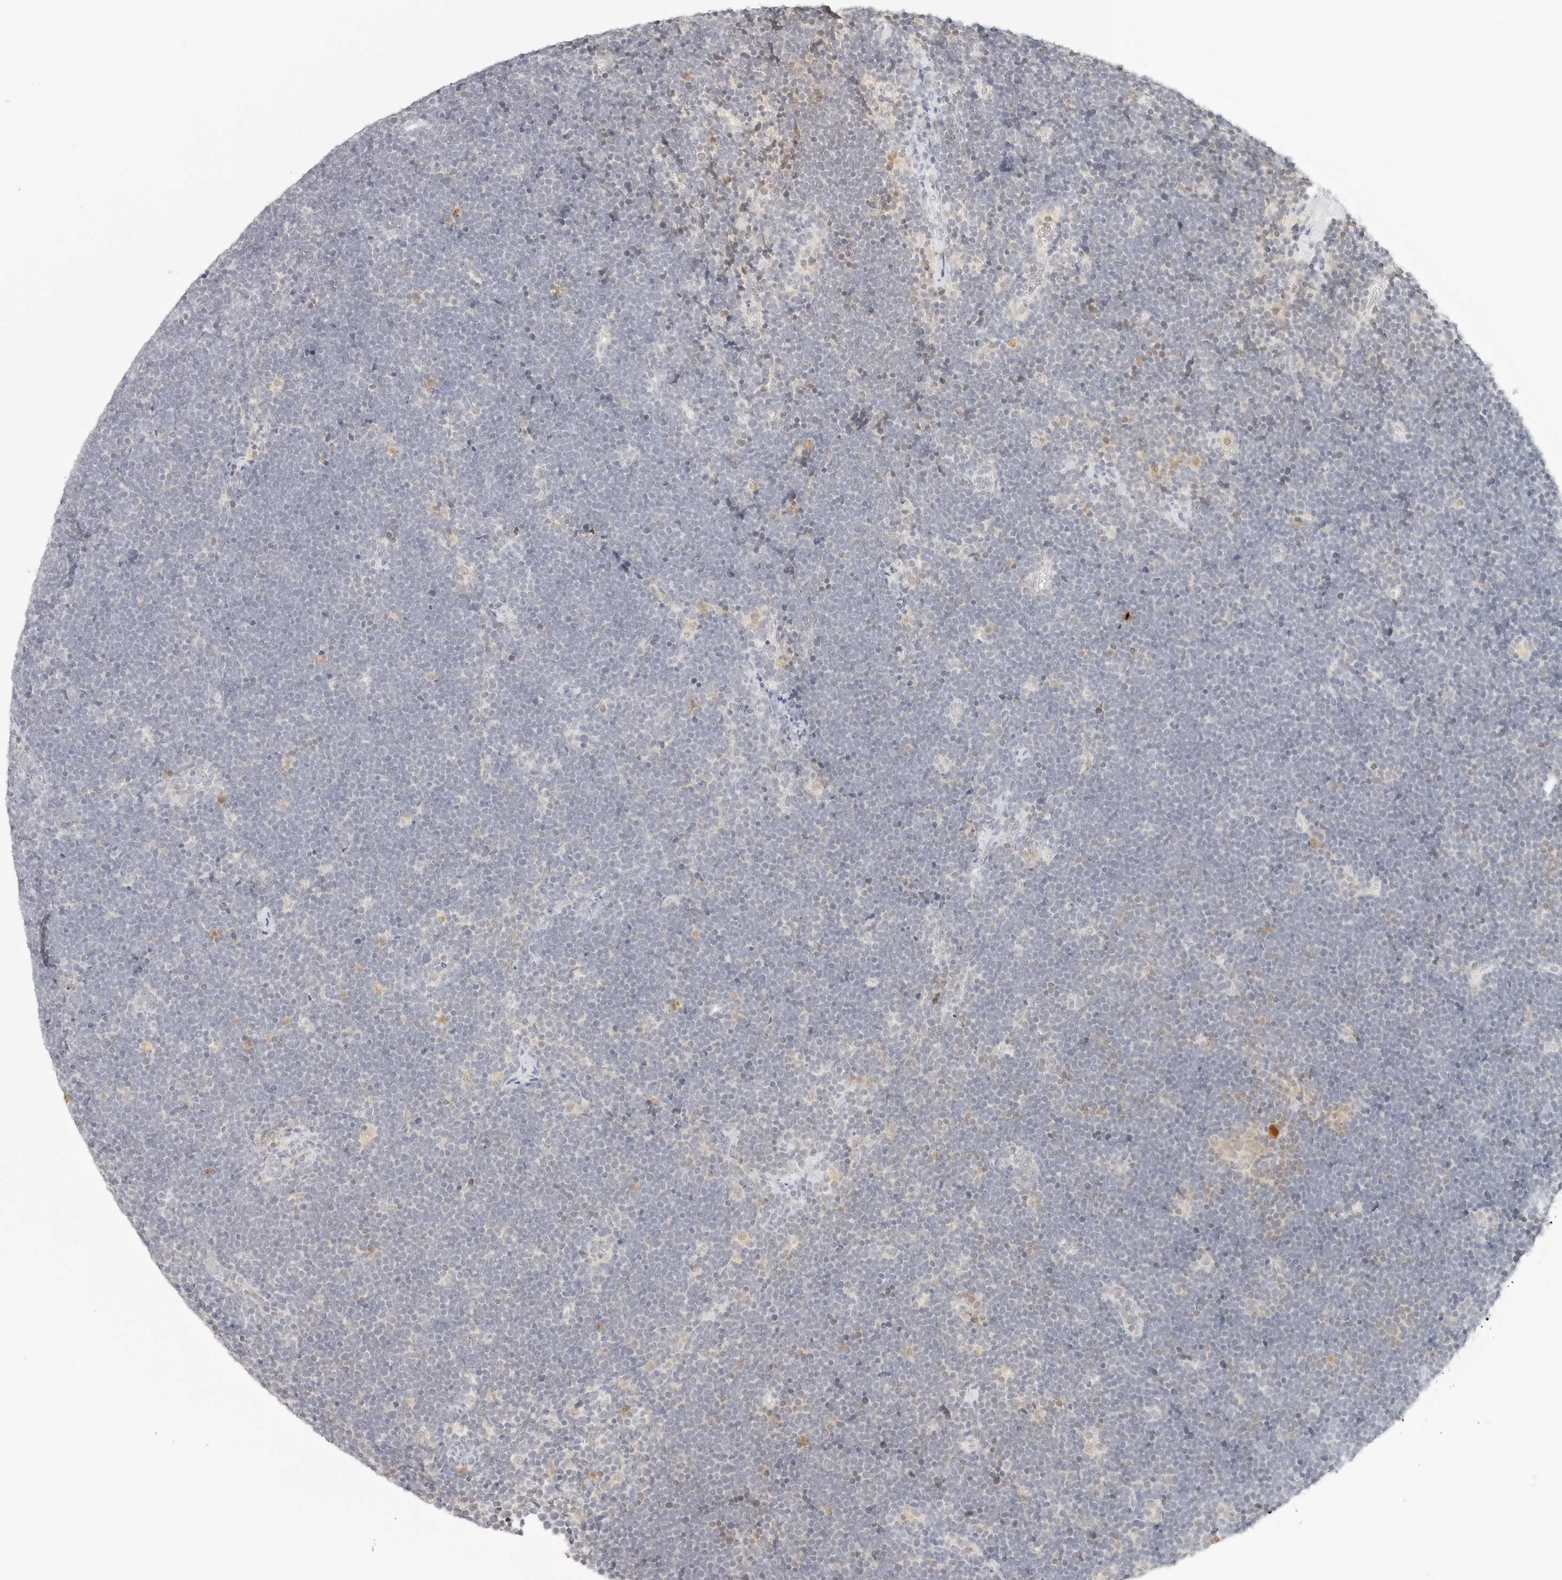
{"staining": {"intensity": "negative", "quantity": "none", "location": "none"}, "tissue": "lymphoma", "cell_type": "Tumor cells", "image_type": "cancer", "snomed": [{"axis": "morphology", "description": "Malignant lymphoma, non-Hodgkin's type, High grade"}, {"axis": "topography", "description": "Lymph node"}], "caption": "Protein analysis of malignant lymphoma, non-Hodgkin's type (high-grade) shows no significant expression in tumor cells. The staining was performed using DAB to visualize the protein expression in brown, while the nuclei were stained in blue with hematoxylin (Magnification: 20x).", "gene": "NEO1", "patient": {"sex": "male", "age": 13}}